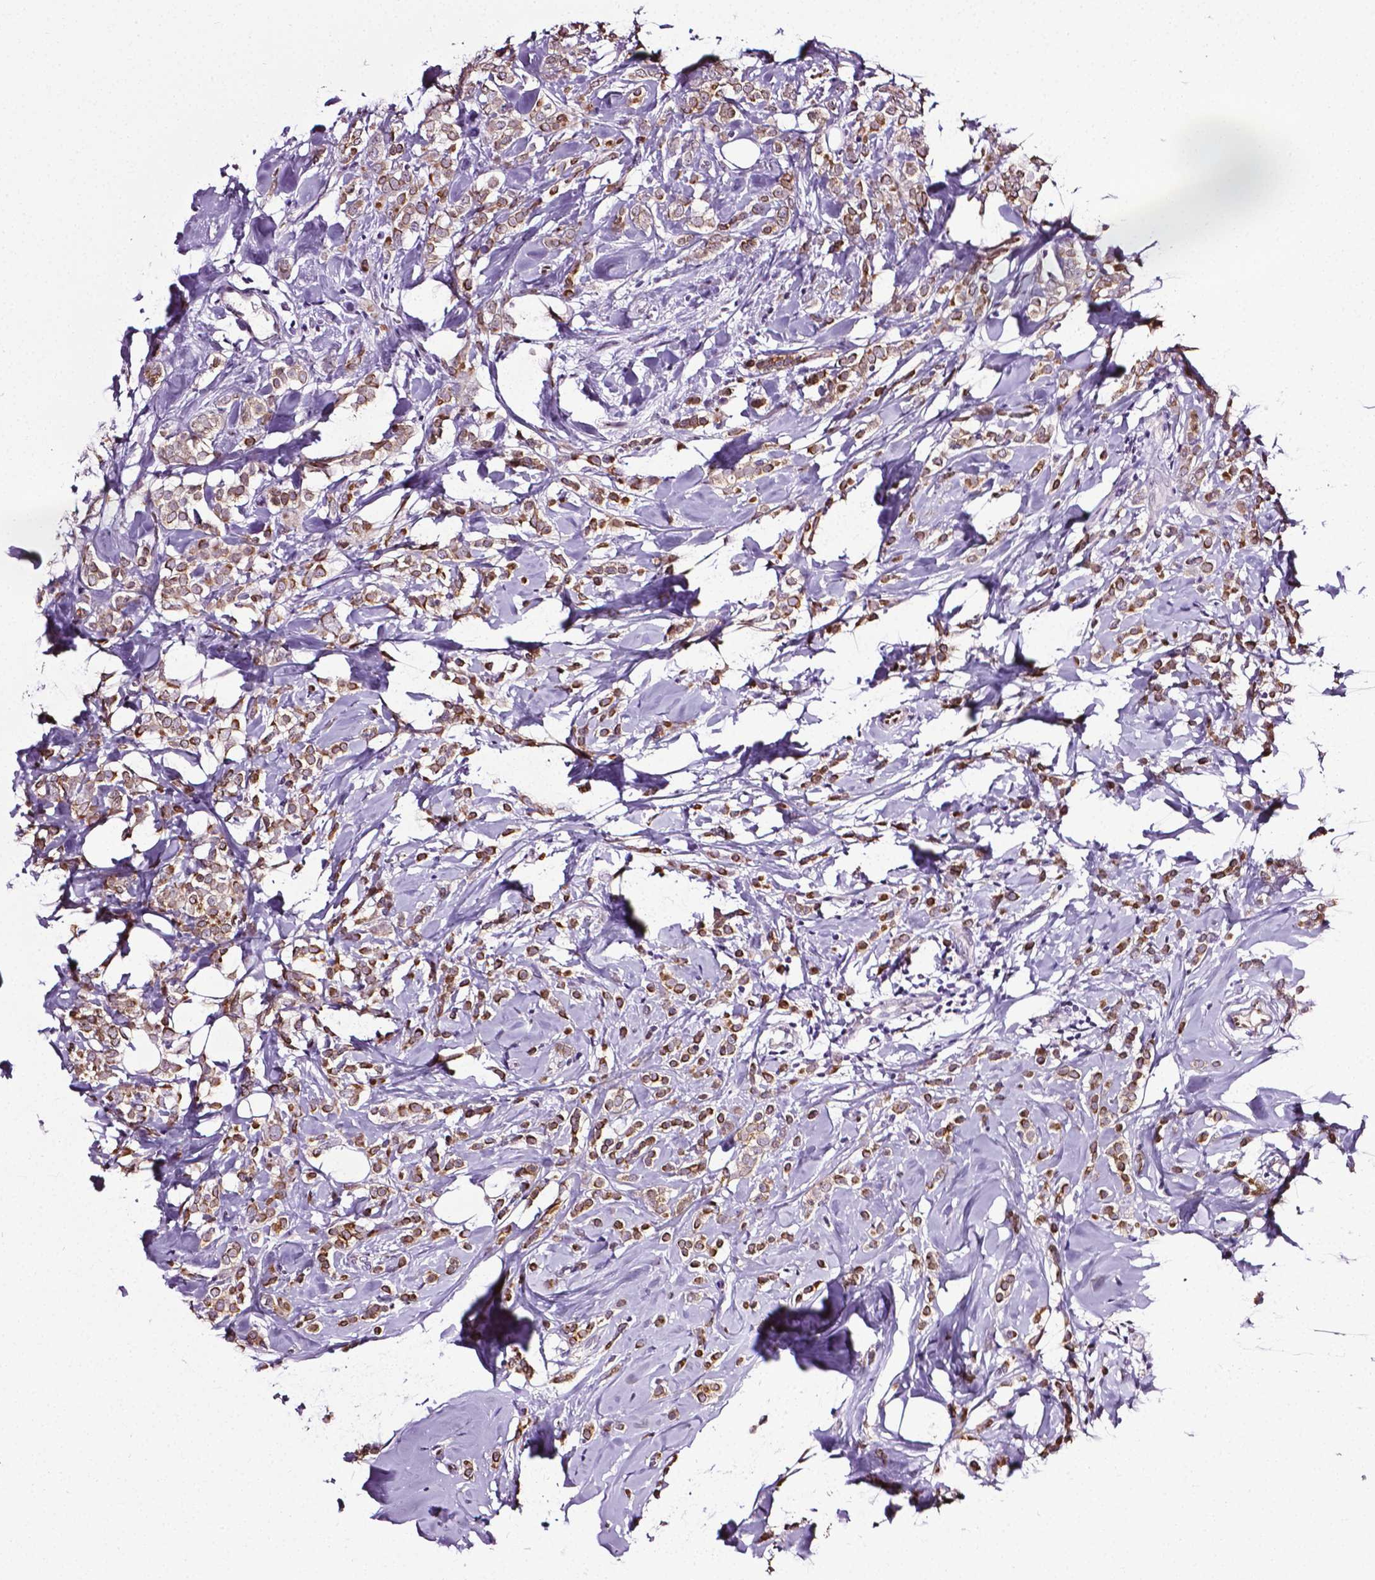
{"staining": {"intensity": "strong", "quantity": ">75%", "location": "cytoplasmic/membranous"}, "tissue": "breast cancer", "cell_type": "Tumor cells", "image_type": "cancer", "snomed": [{"axis": "morphology", "description": "Lobular carcinoma"}, {"axis": "topography", "description": "Breast"}], "caption": "Strong cytoplasmic/membranous positivity for a protein is seen in about >75% of tumor cells of breast cancer (lobular carcinoma) using immunohistochemistry.", "gene": "PTGER3", "patient": {"sex": "female", "age": 49}}